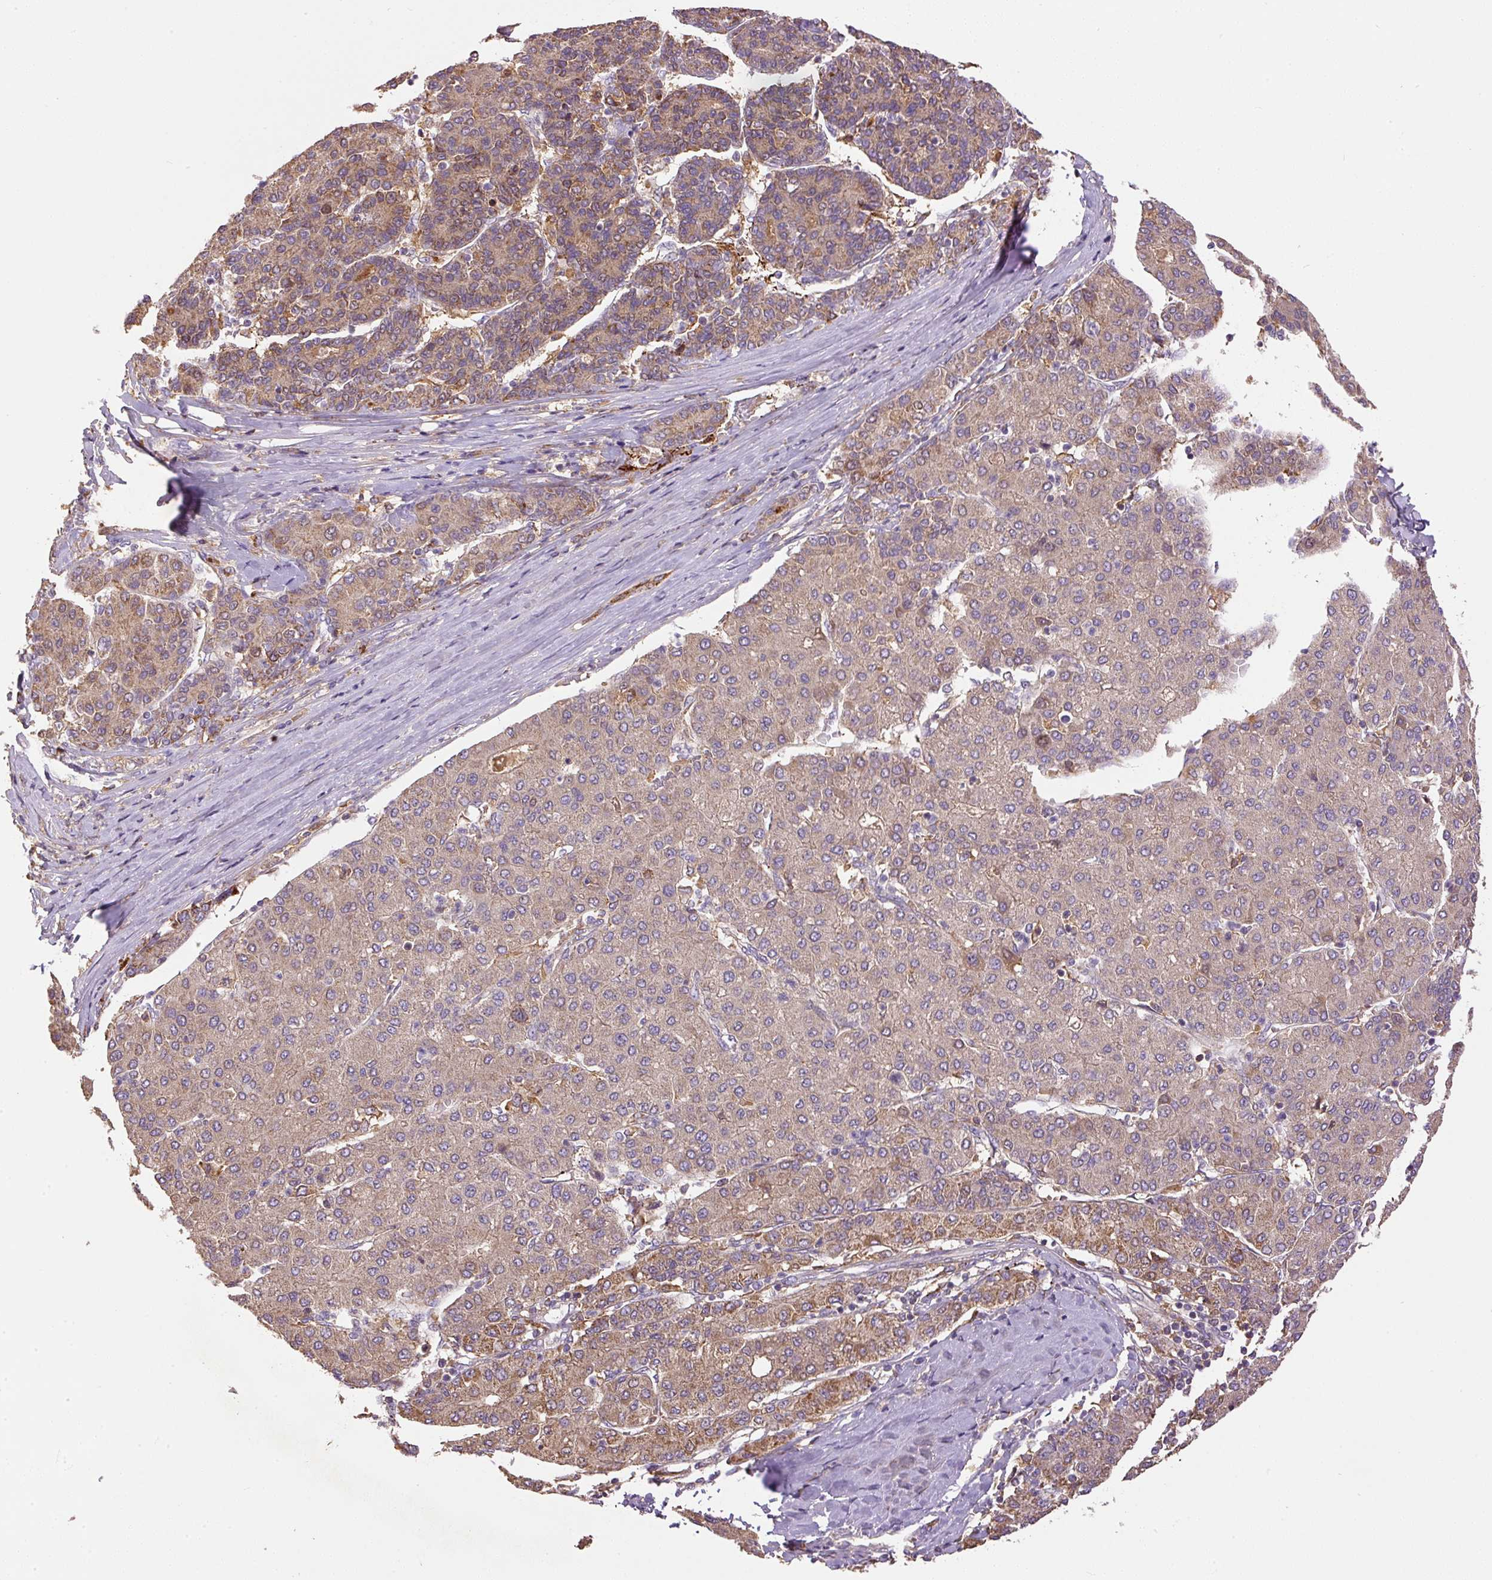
{"staining": {"intensity": "moderate", "quantity": ">75%", "location": "cytoplasmic/membranous"}, "tissue": "liver cancer", "cell_type": "Tumor cells", "image_type": "cancer", "snomed": [{"axis": "morphology", "description": "Carcinoma, Hepatocellular, NOS"}, {"axis": "topography", "description": "Liver"}], "caption": "About >75% of tumor cells in hepatocellular carcinoma (liver) reveal moderate cytoplasmic/membranous protein staining as visualized by brown immunohistochemical staining.", "gene": "DAPK1", "patient": {"sex": "male", "age": 65}}